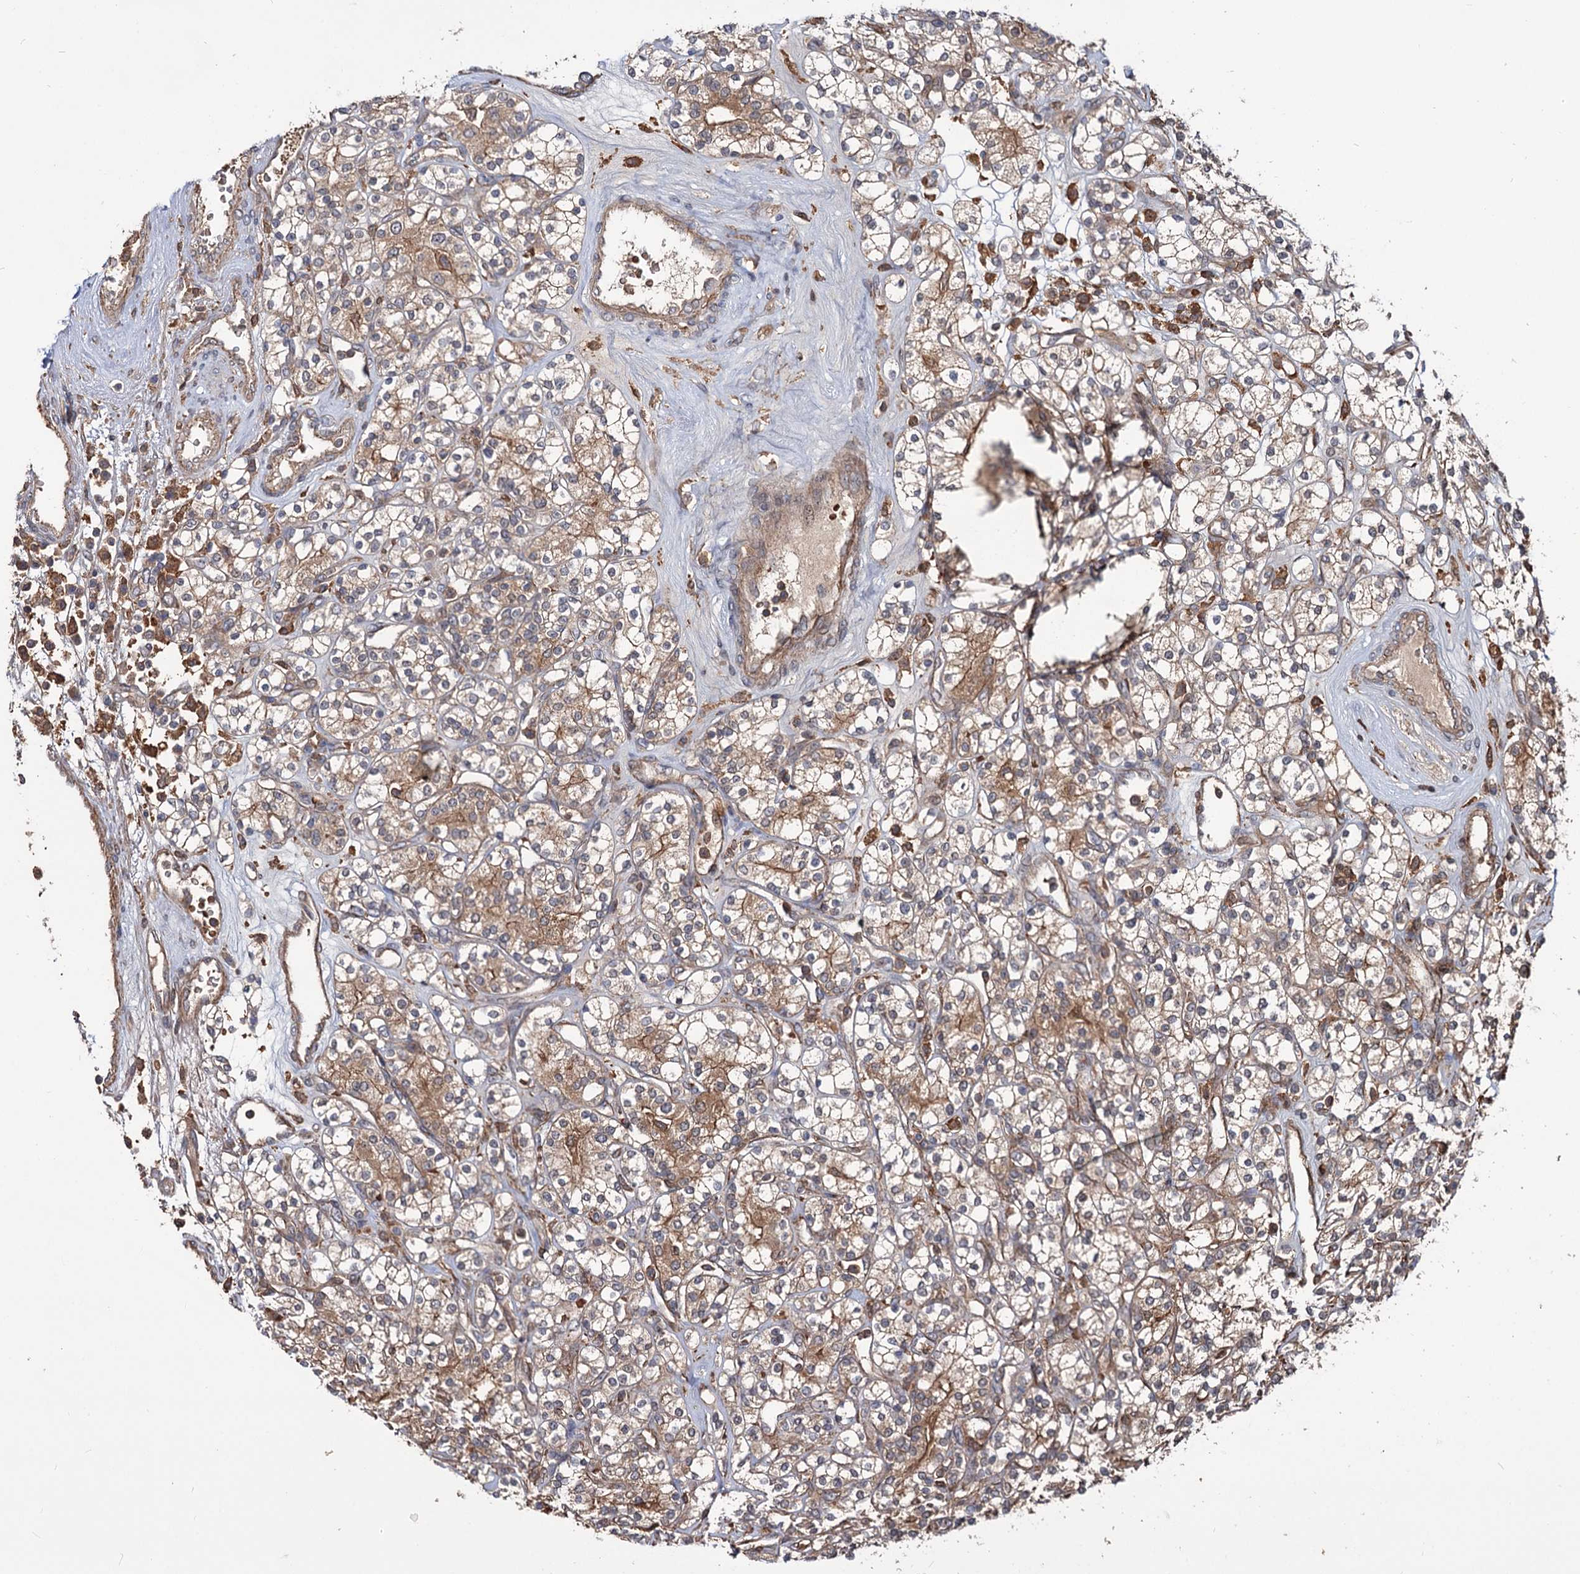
{"staining": {"intensity": "moderate", "quantity": "25%-75%", "location": "cytoplasmic/membranous"}, "tissue": "renal cancer", "cell_type": "Tumor cells", "image_type": "cancer", "snomed": [{"axis": "morphology", "description": "Adenocarcinoma, NOS"}, {"axis": "topography", "description": "Kidney"}], "caption": "Renal cancer tissue demonstrates moderate cytoplasmic/membranous positivity in approximately 25%-75% of tumor cells, visualized by immunohistochemistry.", "gene": "GRIP1", "patient": {"sex": "male", "age": 77}}